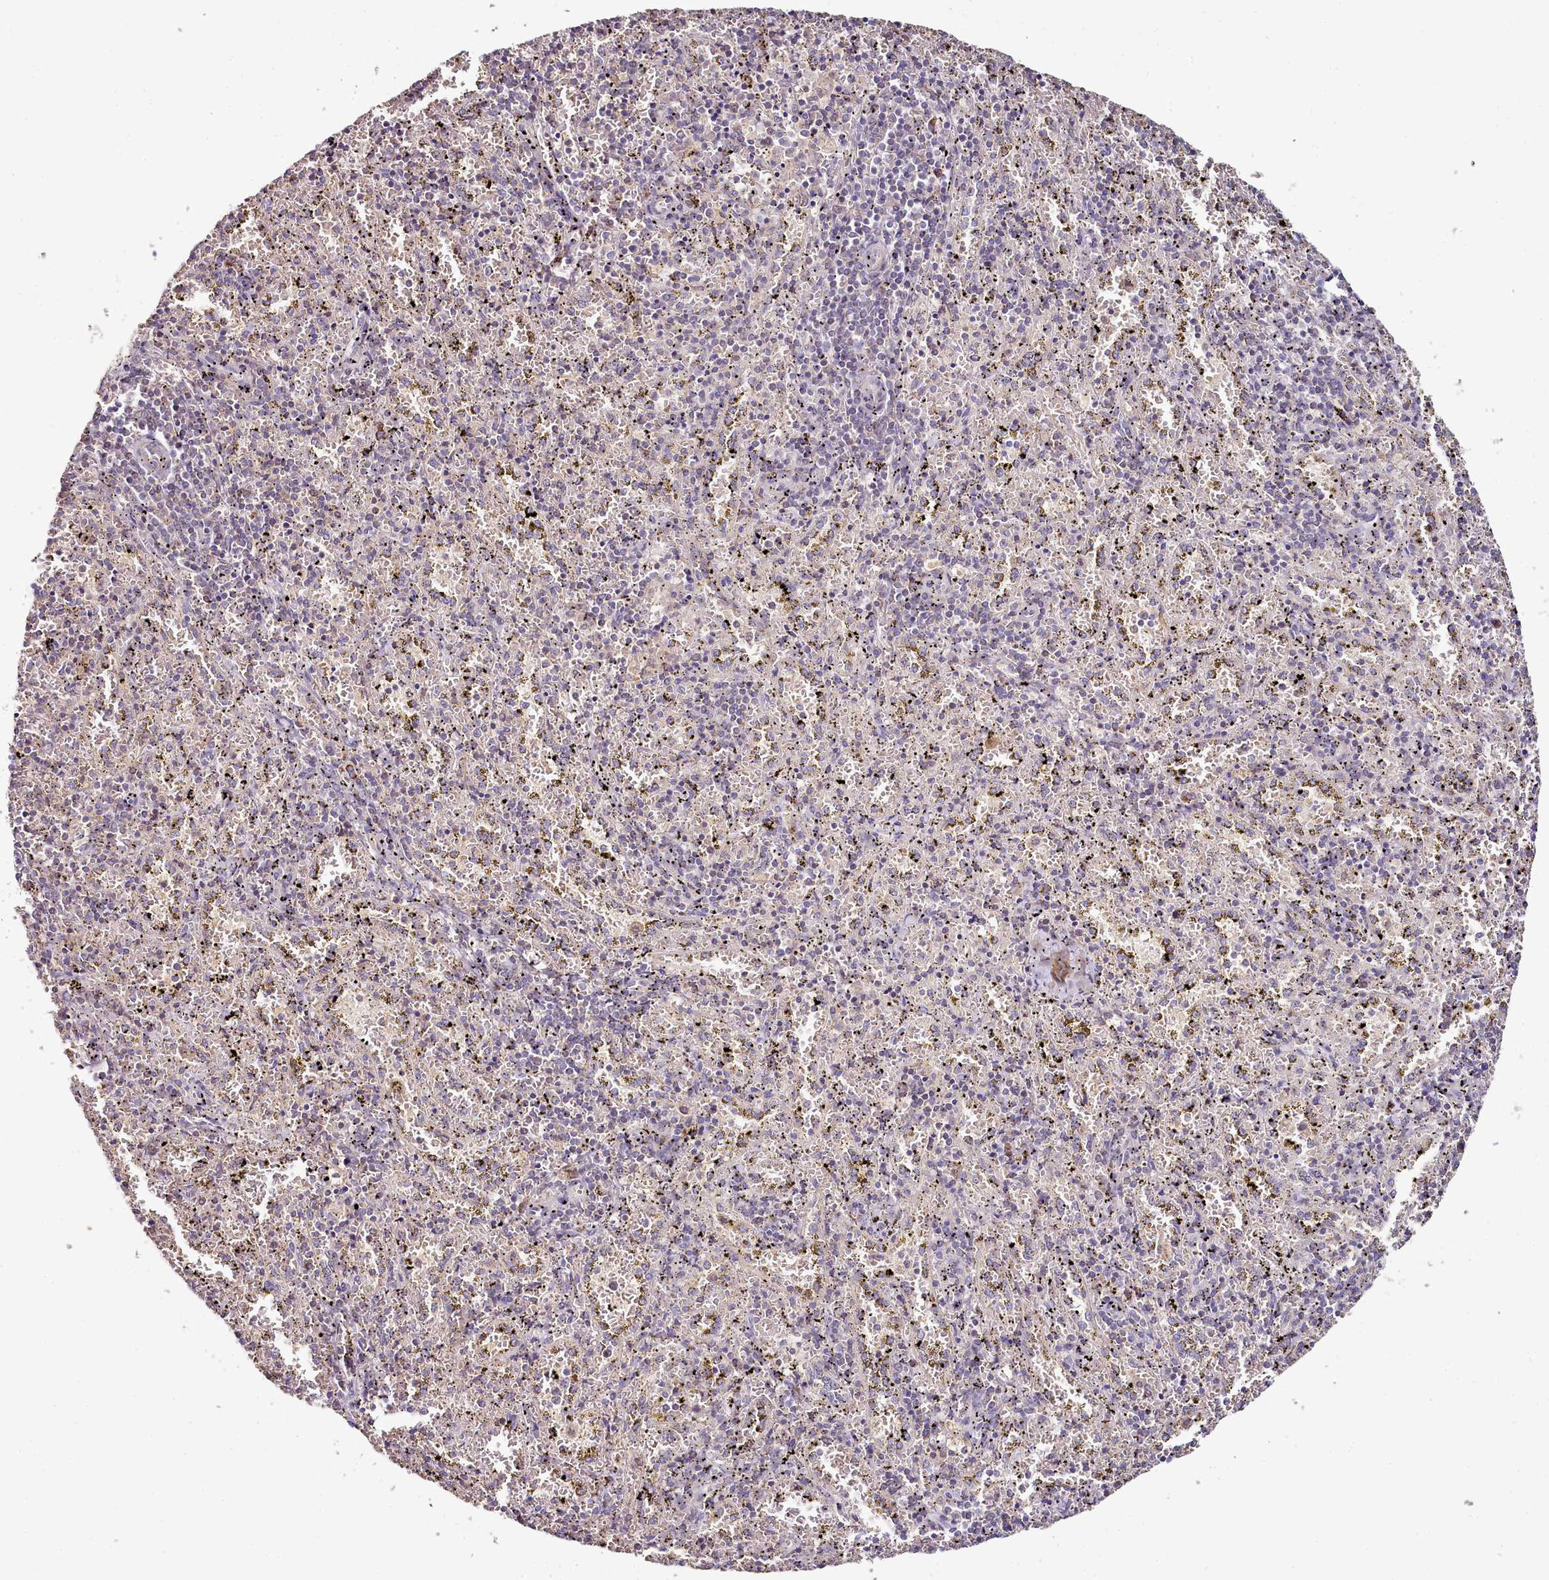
{"staining": {"intensity": "negative", "quantity": "none", "location": "none"}, "tissue": "spleen", "cell_type": "Cells in red pulp", "image_type": "normal", "snomed": [{"axis": "morphology", "description": "Normal tissue, NOS"}, {"axis": "topography", "description": "Spleen"}], "caption": "This image is of unremarkable spleen stained with immunohistochemistry to label a protein in brown with the nuclei are counter-stained blue. There is no staining in cells in red pulp.", "gene": "ACSS1", "patient": {"sex": "male", "age": 11}}